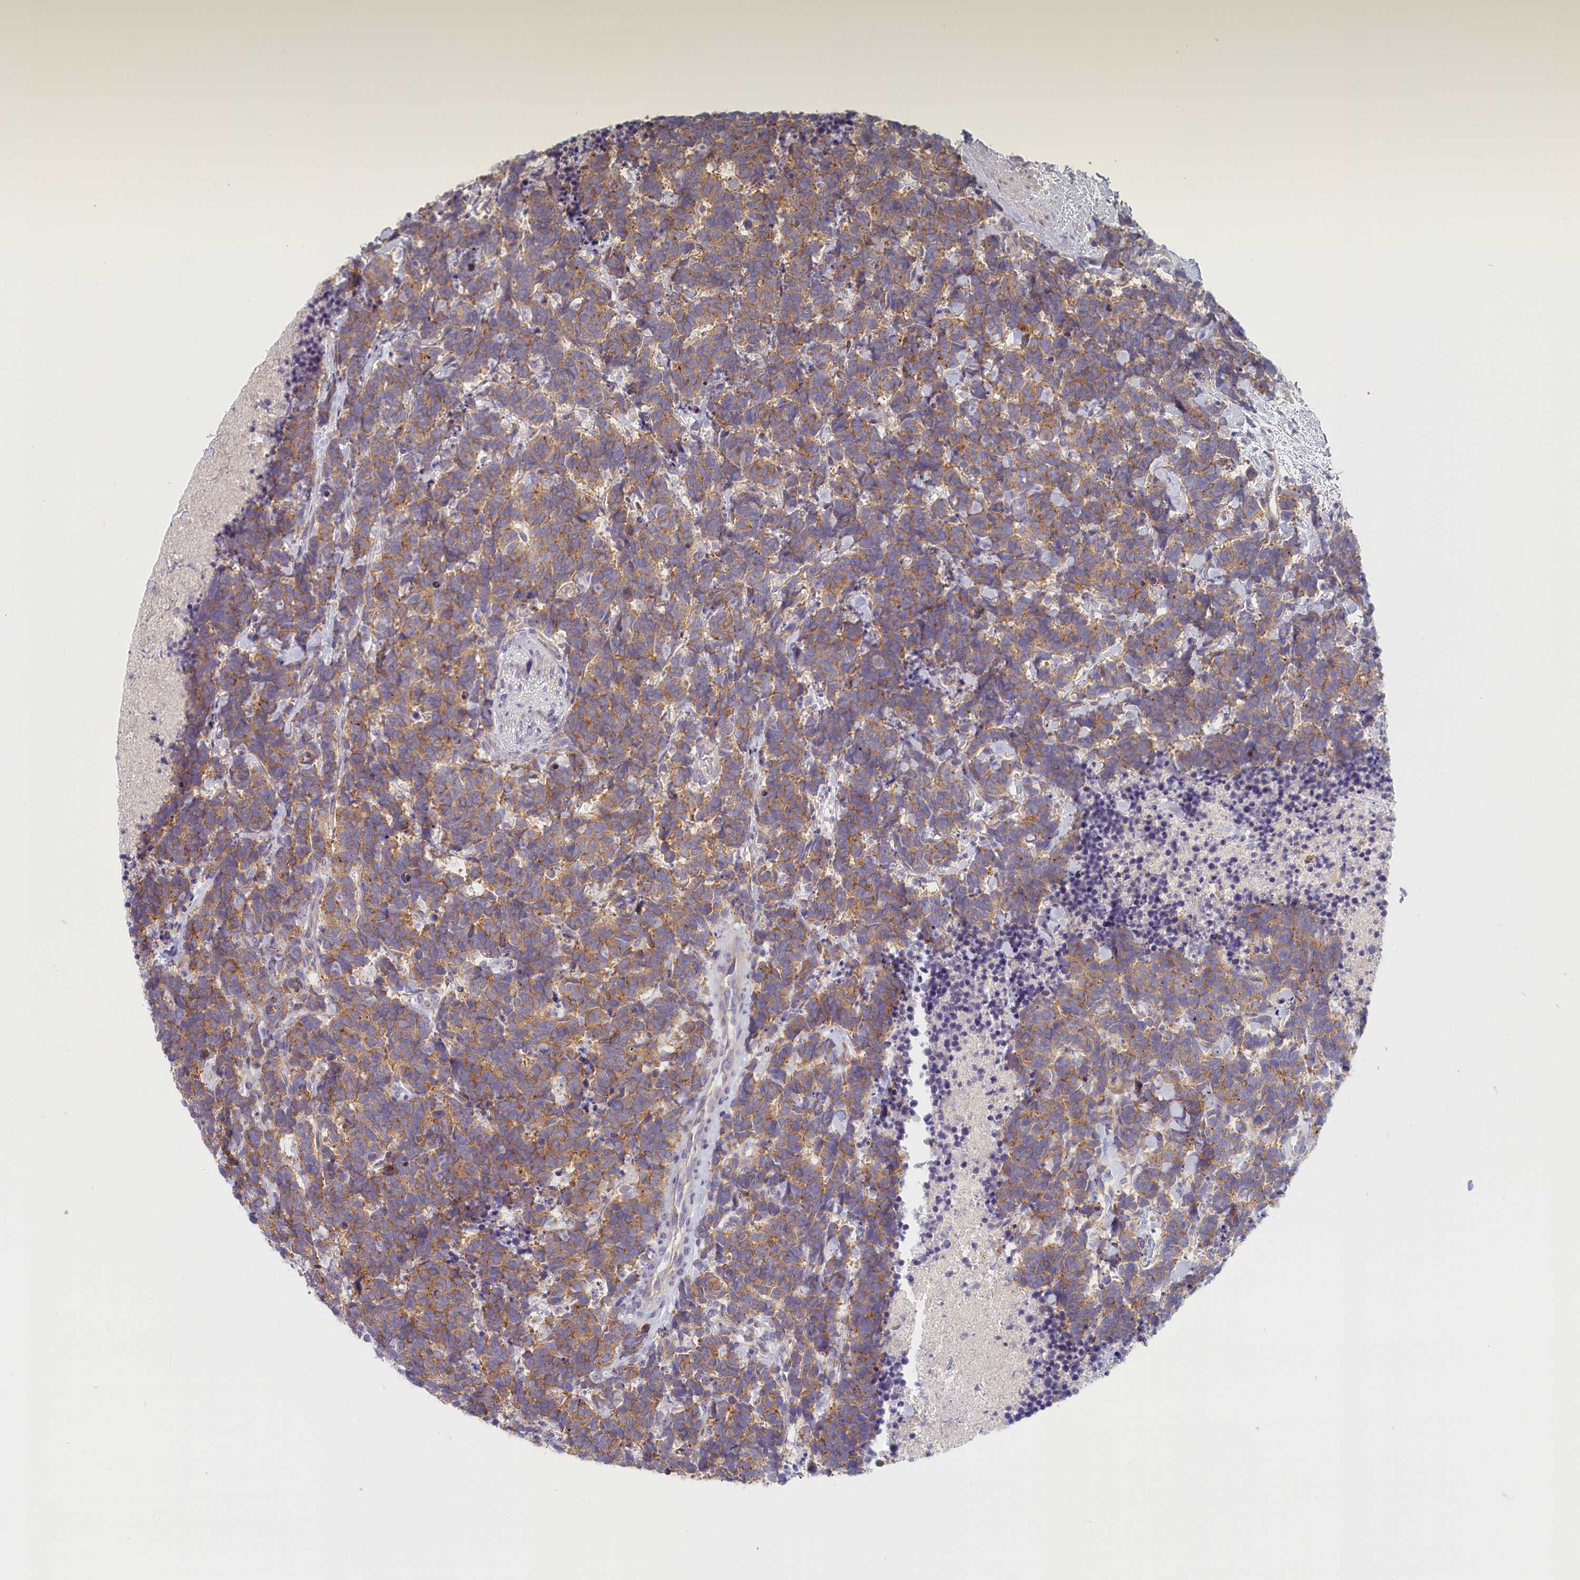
{"staining": {"intensity": "moderate", "quantity": ">75%", "location": "cytoplasmic/membranous"}, "tissue": "carcinoid", "cell_type": "Tumor cells", "image_type": "cancer", "snomed": [{"axis": "morphology", "description": "Carcinoma, NOS"}, {"axis": "morphology", "description": "Carcinoid, malignant, NOS"}, {"axis": "topography", "description": "Prostate"}], "caption": "IHC histopathology image of human carcinoid stained for a protein (brown), which exhibits medium levels of moderate cytoplasmic/membranous positivity in about >75% of tumor cells.", "gene": "STX16", "patient": {"sex": "male", "age": 57}}